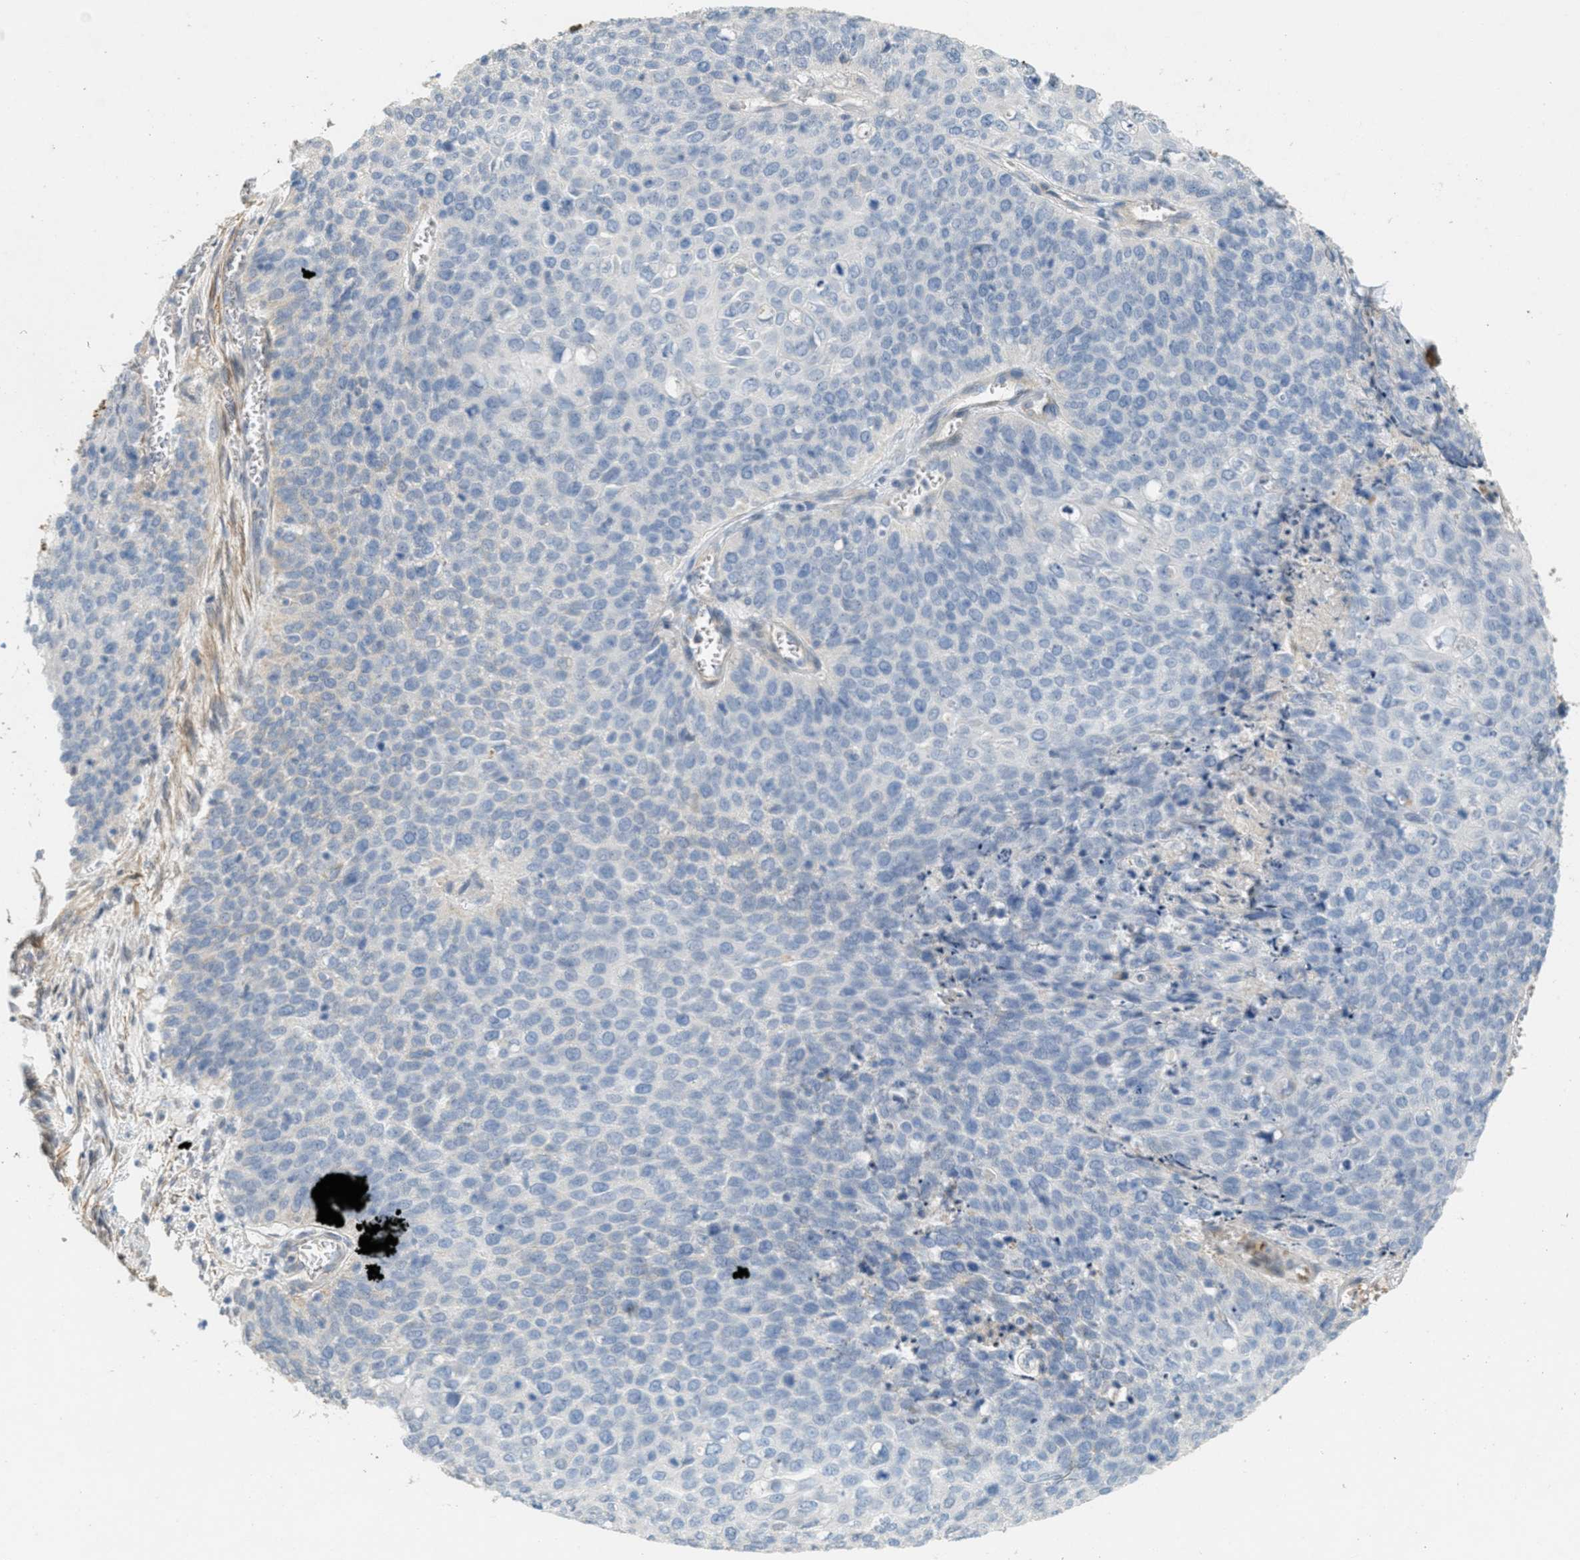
{"staining": {"intensity": "negative", "quantity": "none", "location": "none"}, "tissue": "cervical cancer", "cell_type": "Tumor cells", "image_type": "cancer", "snomed": [{"axis": "morphology", "description": "Squamous cell carcinoma, NOS"}, {"axis": "topography", "description": "Cervix"}], "caption": "This is an immunohistochemistry (IHC) photomicrograph of human squamous cell carcinoma (cervical). There is no expression in tumor cells.", "gene": "MRS2", "patient": {"sex": "female", "age": 39}}